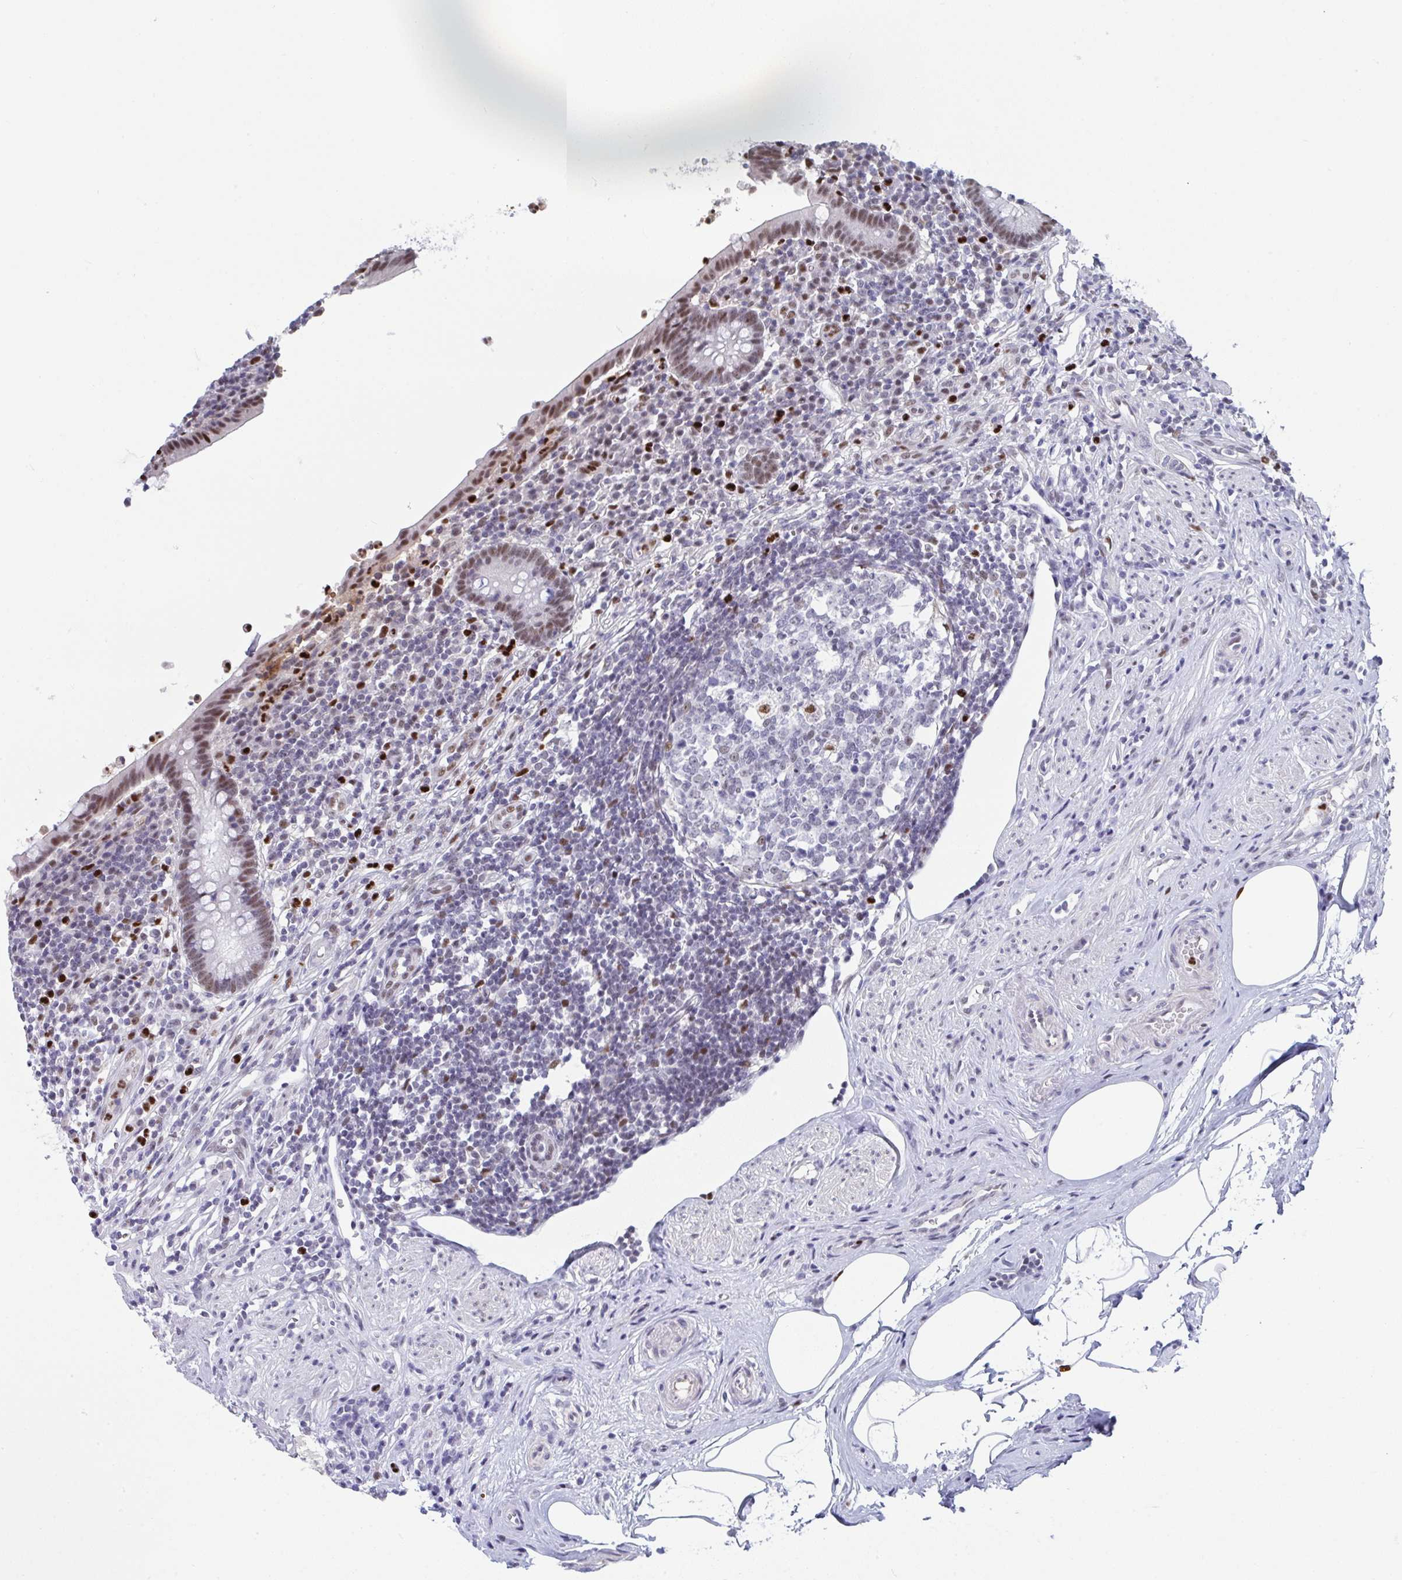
{"staining": {"intensity": "moderate", "quantity": "25%-75%", "location": "nuclear"}, "tissue": "appendix", "cell_type": "Glandular cells", "image_type": "normal", "snomed": [{"axis": "morphology", "description": "Normal tissue, NOS"}, {"axis": "topography", "description": "Appendix"}], "caption": "A medium amount of moderate nuclear positivity is present in about 25%-75% of glandular cells in unremarkable appendix.", "gene": "JDP2", "patient": {"sex": "female", "age": 56}}